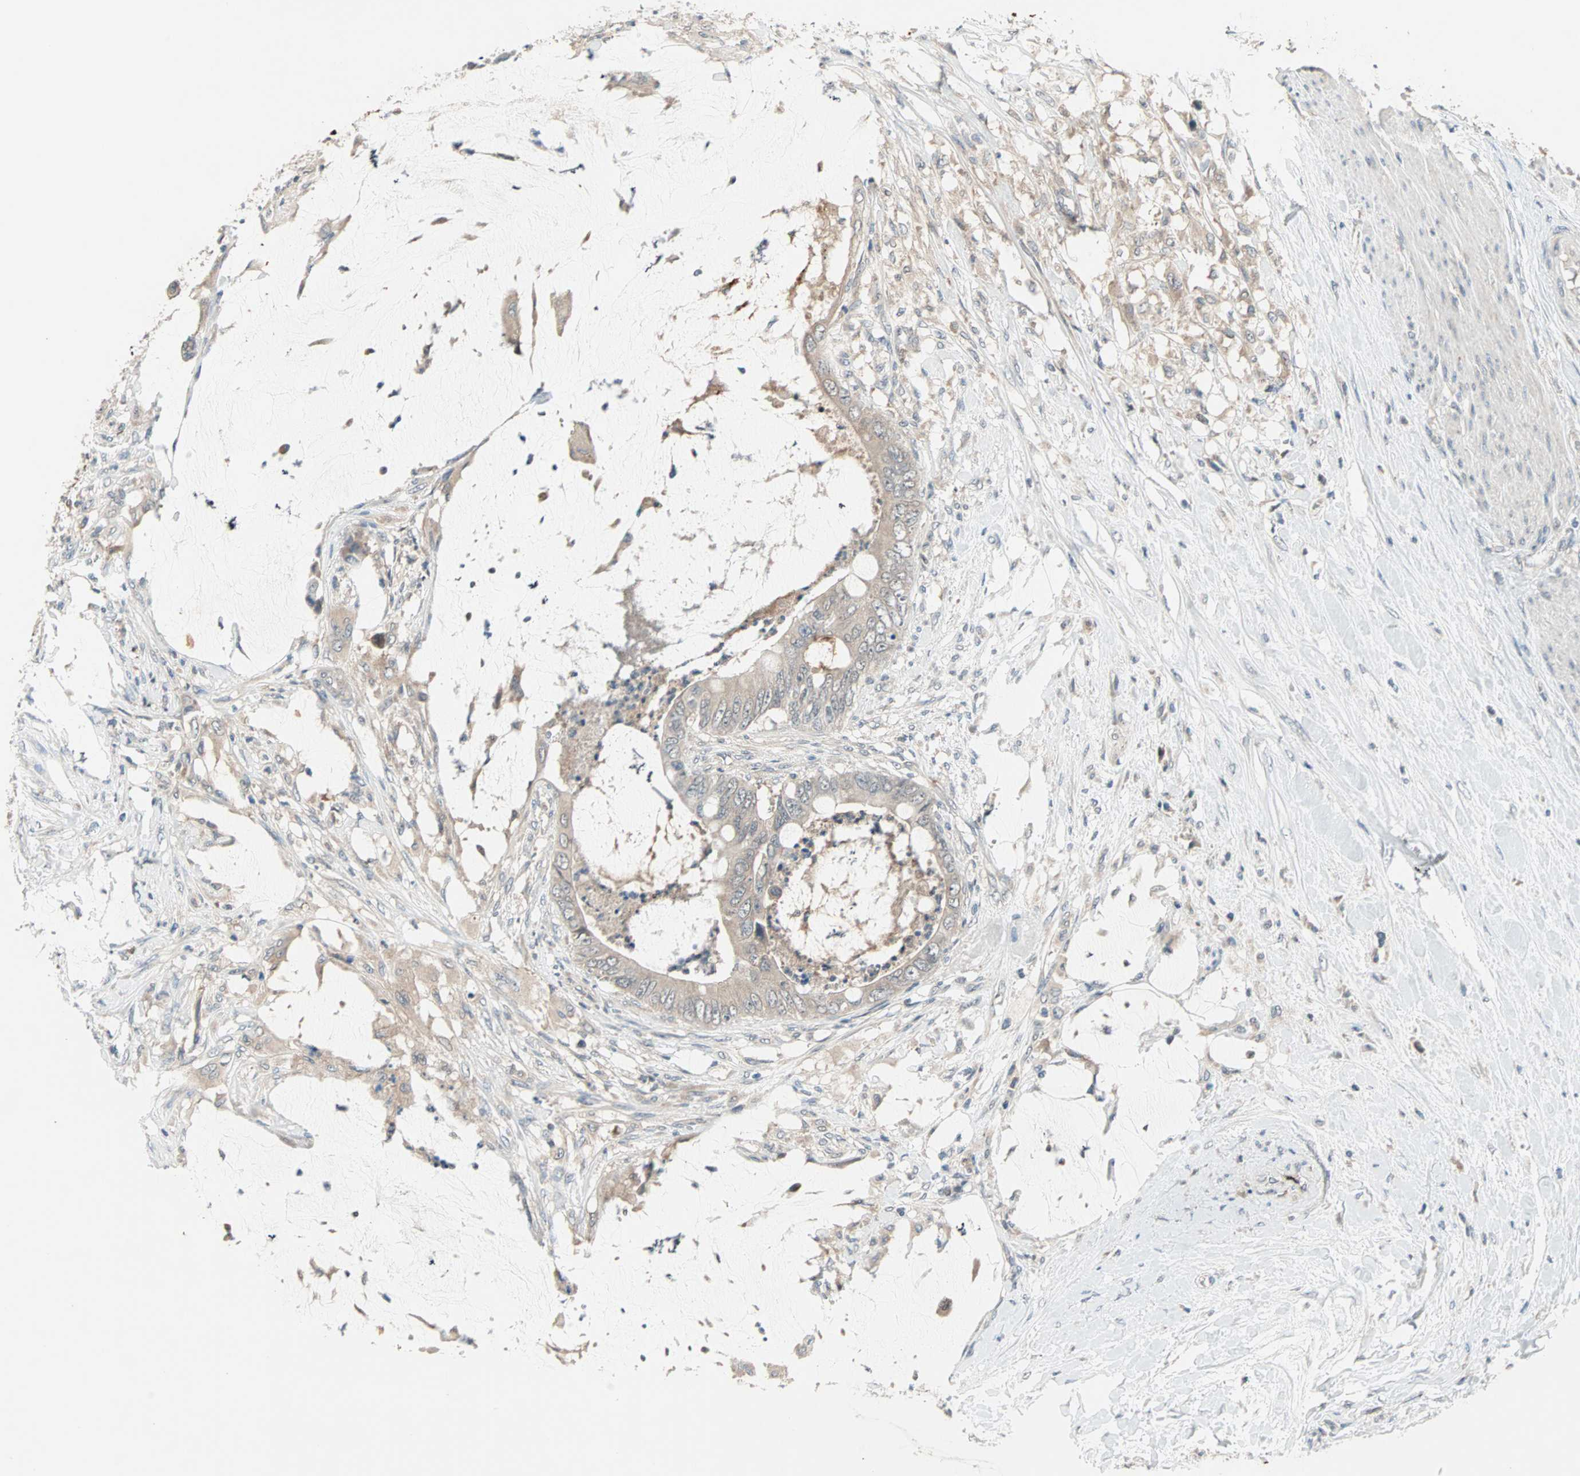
{"staining": {"intensity": "weak", "quantity": "25%-75%", "location": "cytoplasmic/membranous"}, "tissue": "colorectal cancer", "cell_type": "Tumor cells", "image_type": "cancer", "snomed": [{"axis": "morphology", "description": "Adenocarcinoma, NOS"}, {"axis": "topography", "description": "Rectum"}], "caption": "A histopathology image of human colorectal adenocarcinoma stained for a protein demonstrates weak cytoplasmic/membranous brown staining in tumor cells.", "gene": "PROS1", "patient": {"sex": "female", "age": 77}}